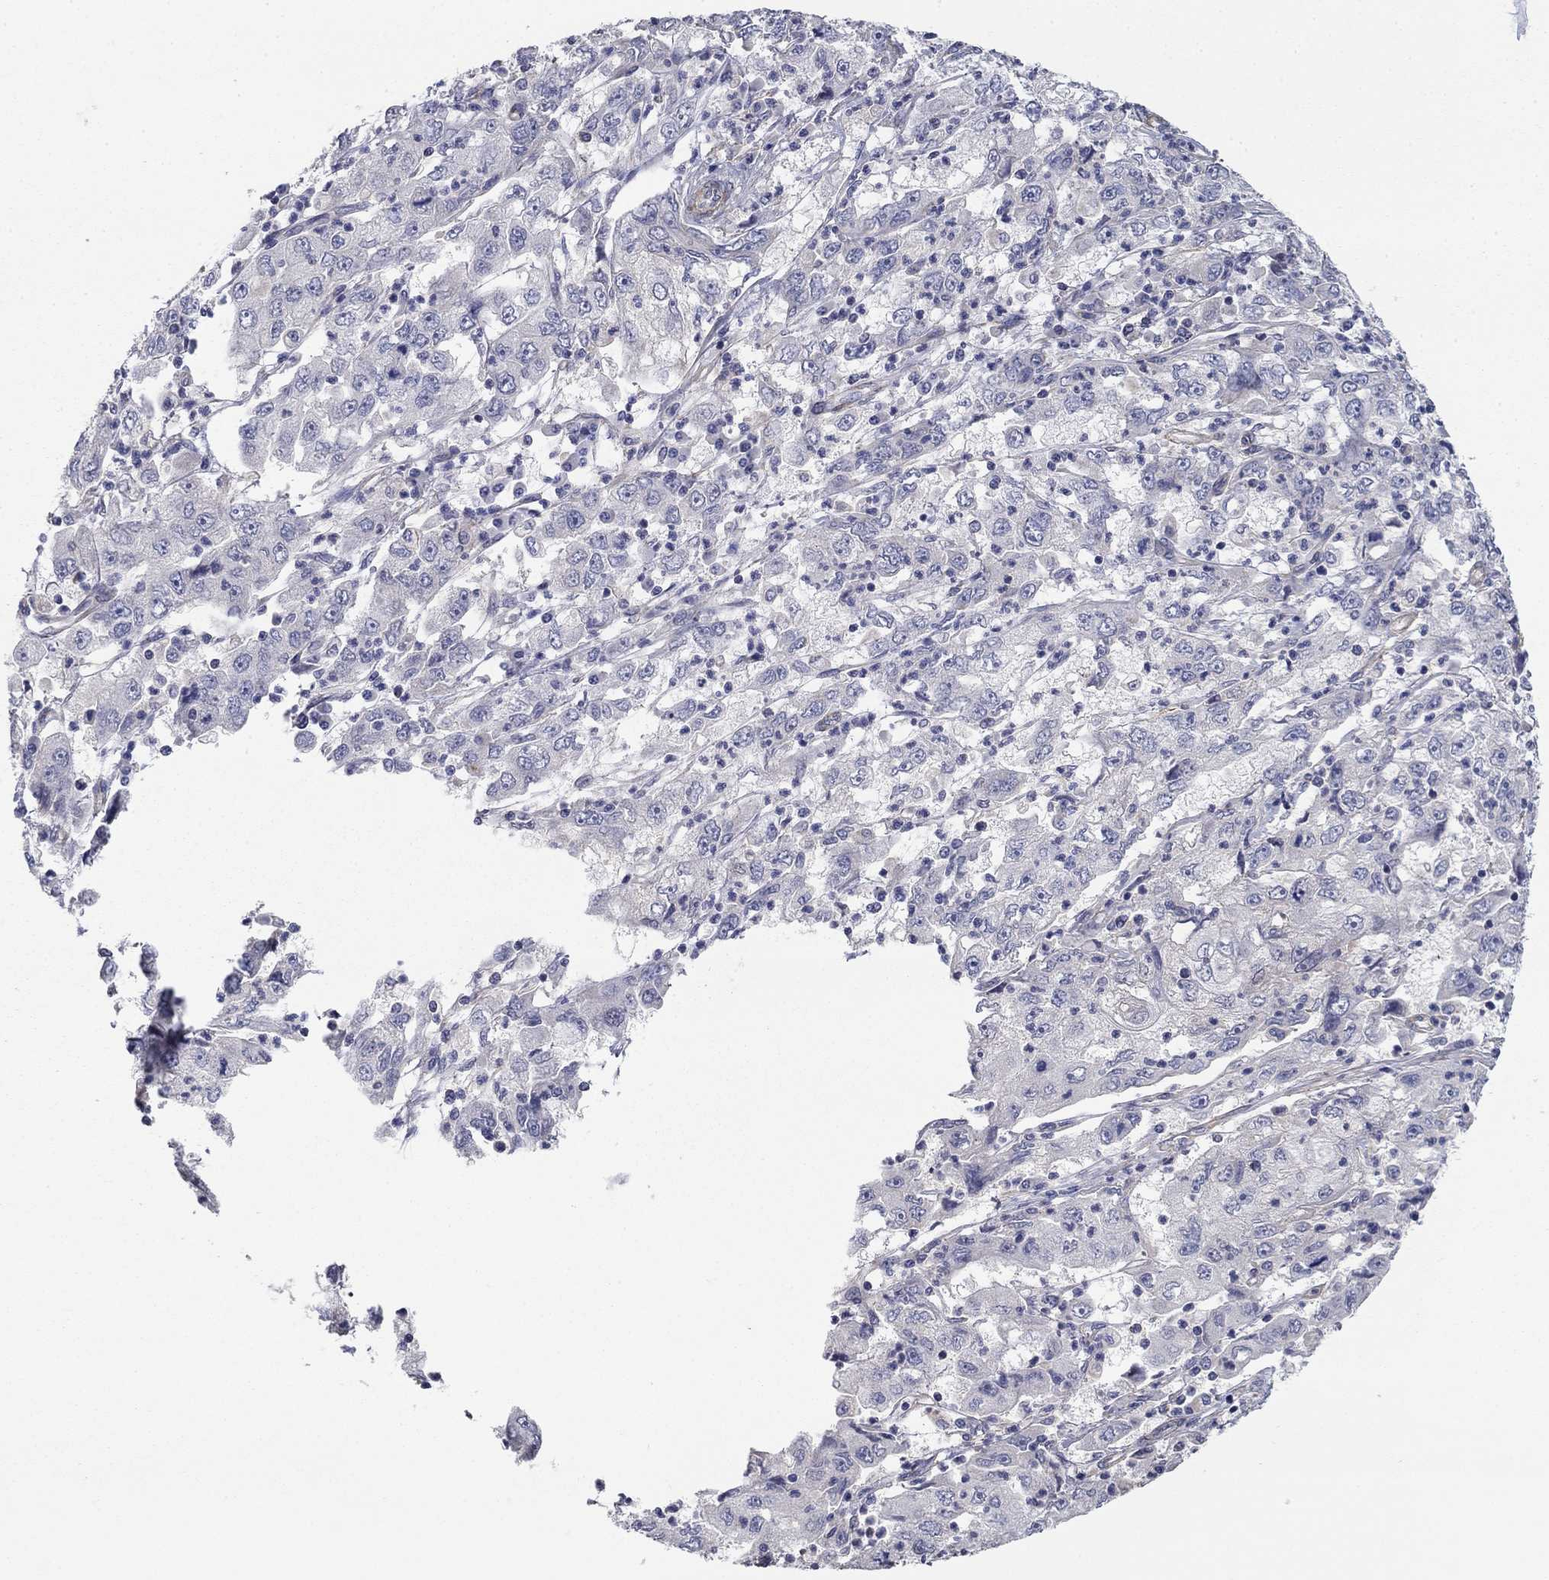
{"staining": {"intensity": "negative", "quantity": "none", "location": "none"}, "tissue": "cervical cancer", "cell_type": "Tumor cells", "image_type": "cancer", "snomed": [{"axis": "morphology", "description": "Squamous cell carcinoma, NOS"}, {"axis": "topography", "description": "Cervix"}], "caption": "Cervical cancer (squamous cell carcinoma) stained for a protein using immunohistochemistry reveals no positivity tumor cells.", "gene": "GRK7", "patient": {"sex": "female", "age": 36}}